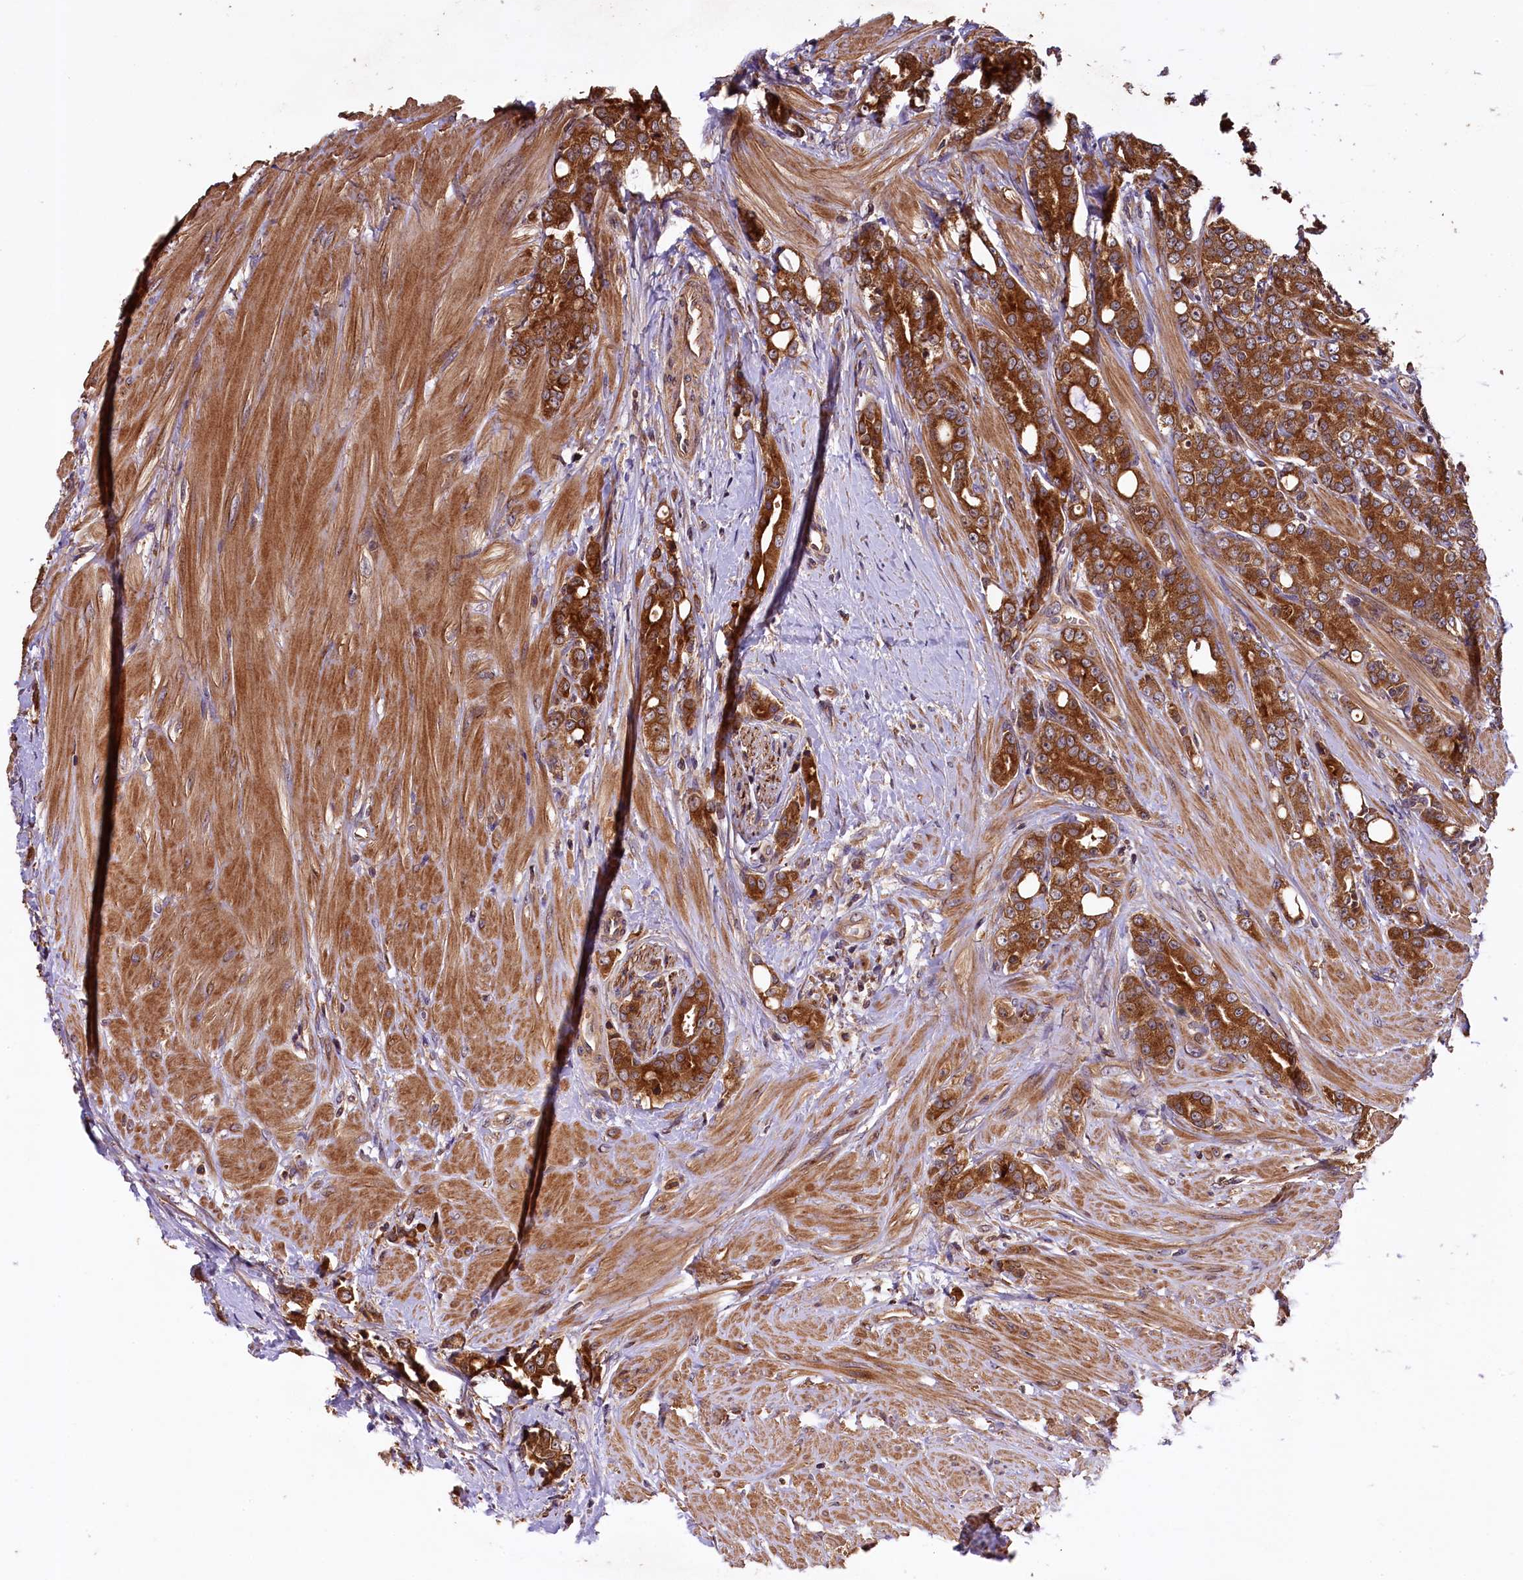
{"staining": {"intensity": "strong", "quantity": ">75%", "location": "cytoplasmic/membranous"}, "tissue": "prostate cancer", "cell_type": "Tumor cells", "image_type": "cancer", "snomed": [{"axis": "morphology", "description": "Adenocarcinoma, High grade"}, {"axis": "topography", "description": "Prostate"}], "caption": "Strong cytoplasmic/membranous protein positivity is seen in about >75% of tumor cells in prostate cancer.", "gene": "KLC2", "patient": {"sex": "male", "age": 62}}